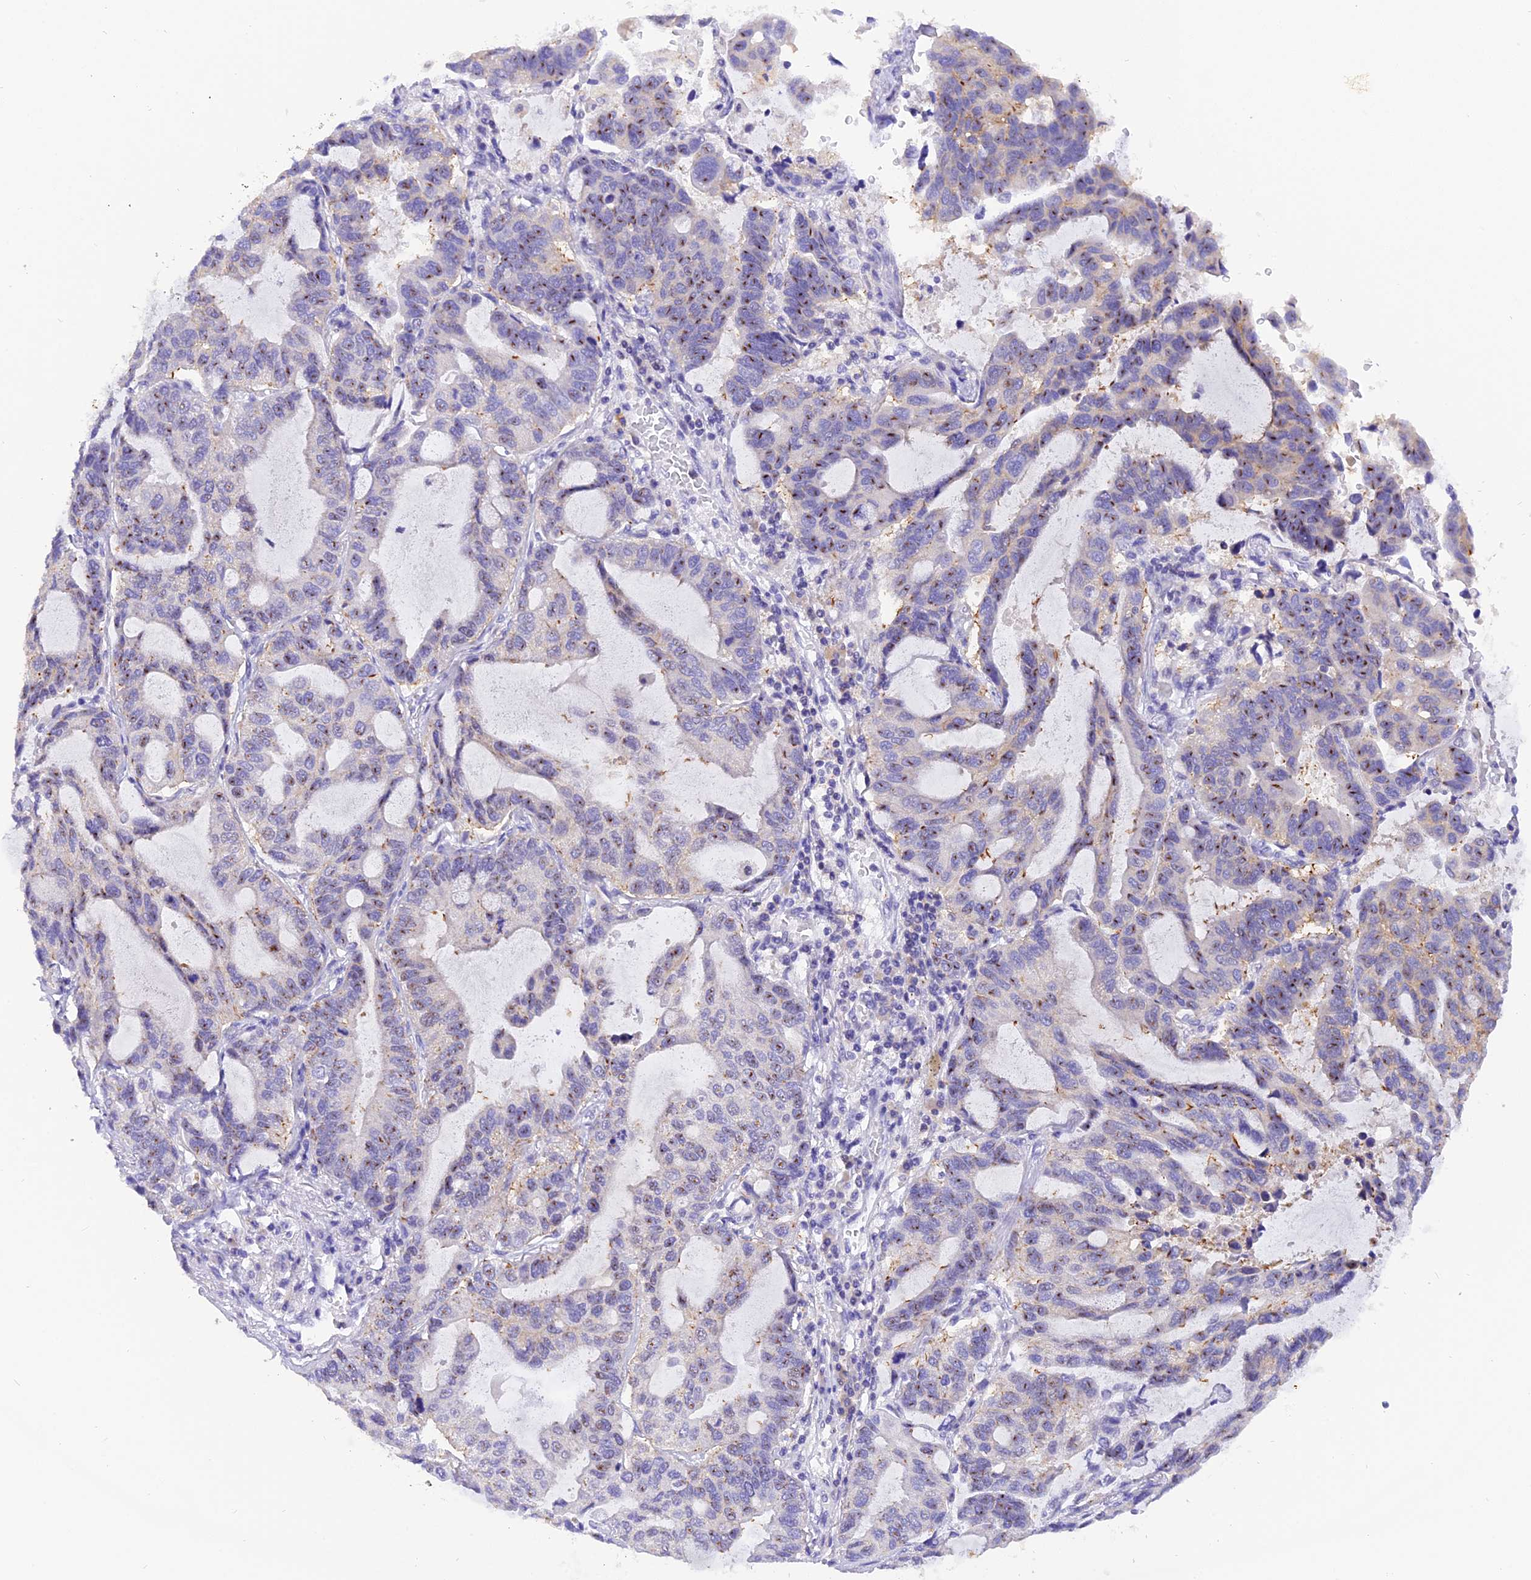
{"staining": {"intensity": "moderate", "quantity": "<25%", "location": "cytoplasmic/membranous"}, "tissue": "lung cancer", "cell_type": "Tumor cells", "image_type": "cancer", "snomed": [{"axis": "morphology", "description": "Adenocarcinoma, NOS"}, {"axis": "topography", "description": "Lung"}], "caption": "IHC of lung cancer shows low levels of moderate cytoplasmic/membranous positivity in about <25% of tumor cells.", "gene": "COL6A5", "patient": {"sex": "male", "age": 64}}